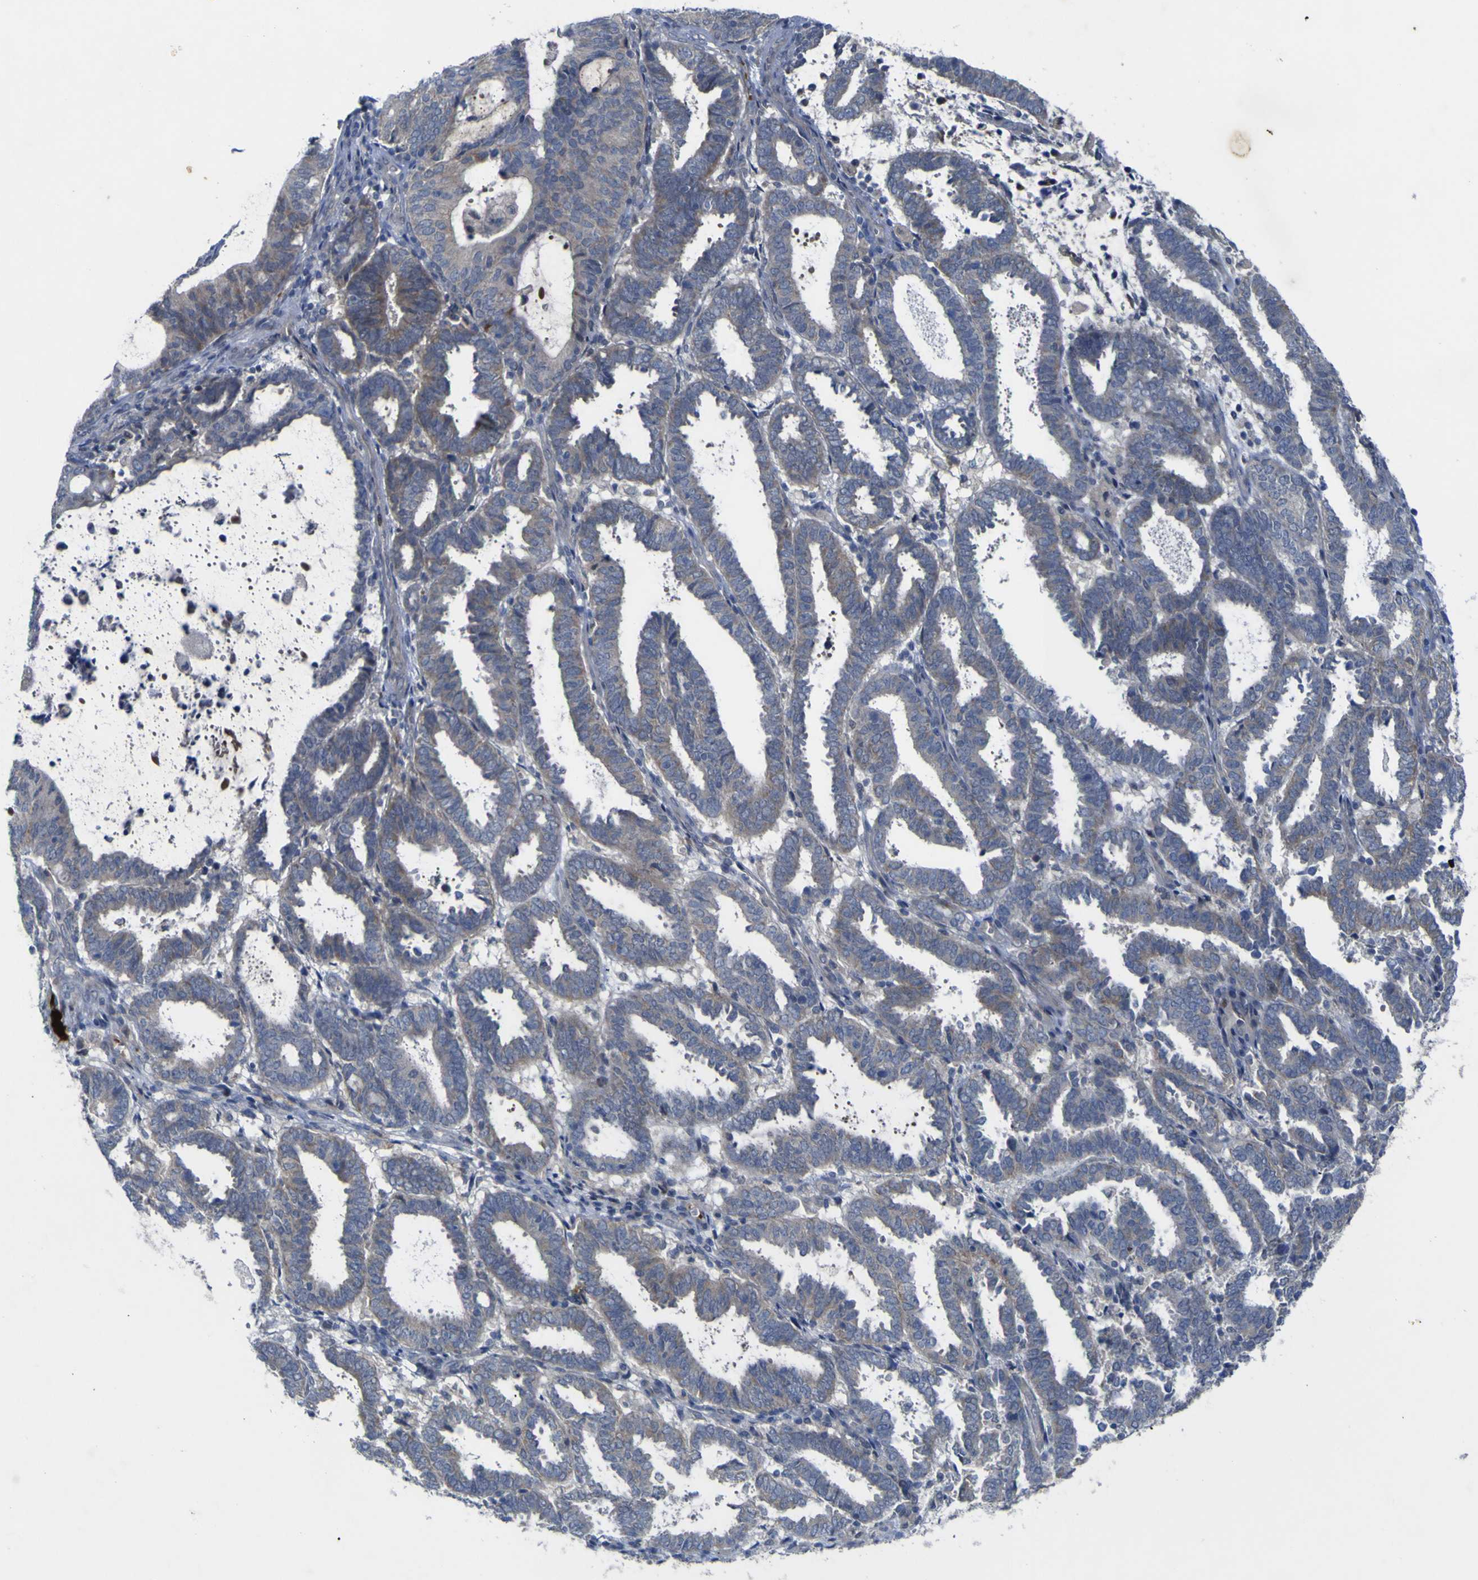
{"staining": {"intensity": "weak", "quantity": ">75%", "location": "cytoplasmic/membranous"}, "tissue": "endometrial cancer", "cell_type": "Tumor cells", "image_type": "cancer", "snomed": [{"axis": "morphology", "description": "Adenocarcinoma, NOS"}, {"axis": "topography", "description": "Uterus"}], "caption": "Endometrial cancer (adenocarcinoma) stained with a protein marker displays weak staining in tumor cells.", "gene": "NAV1", "patient": {"sex": "female", "age": 83}}